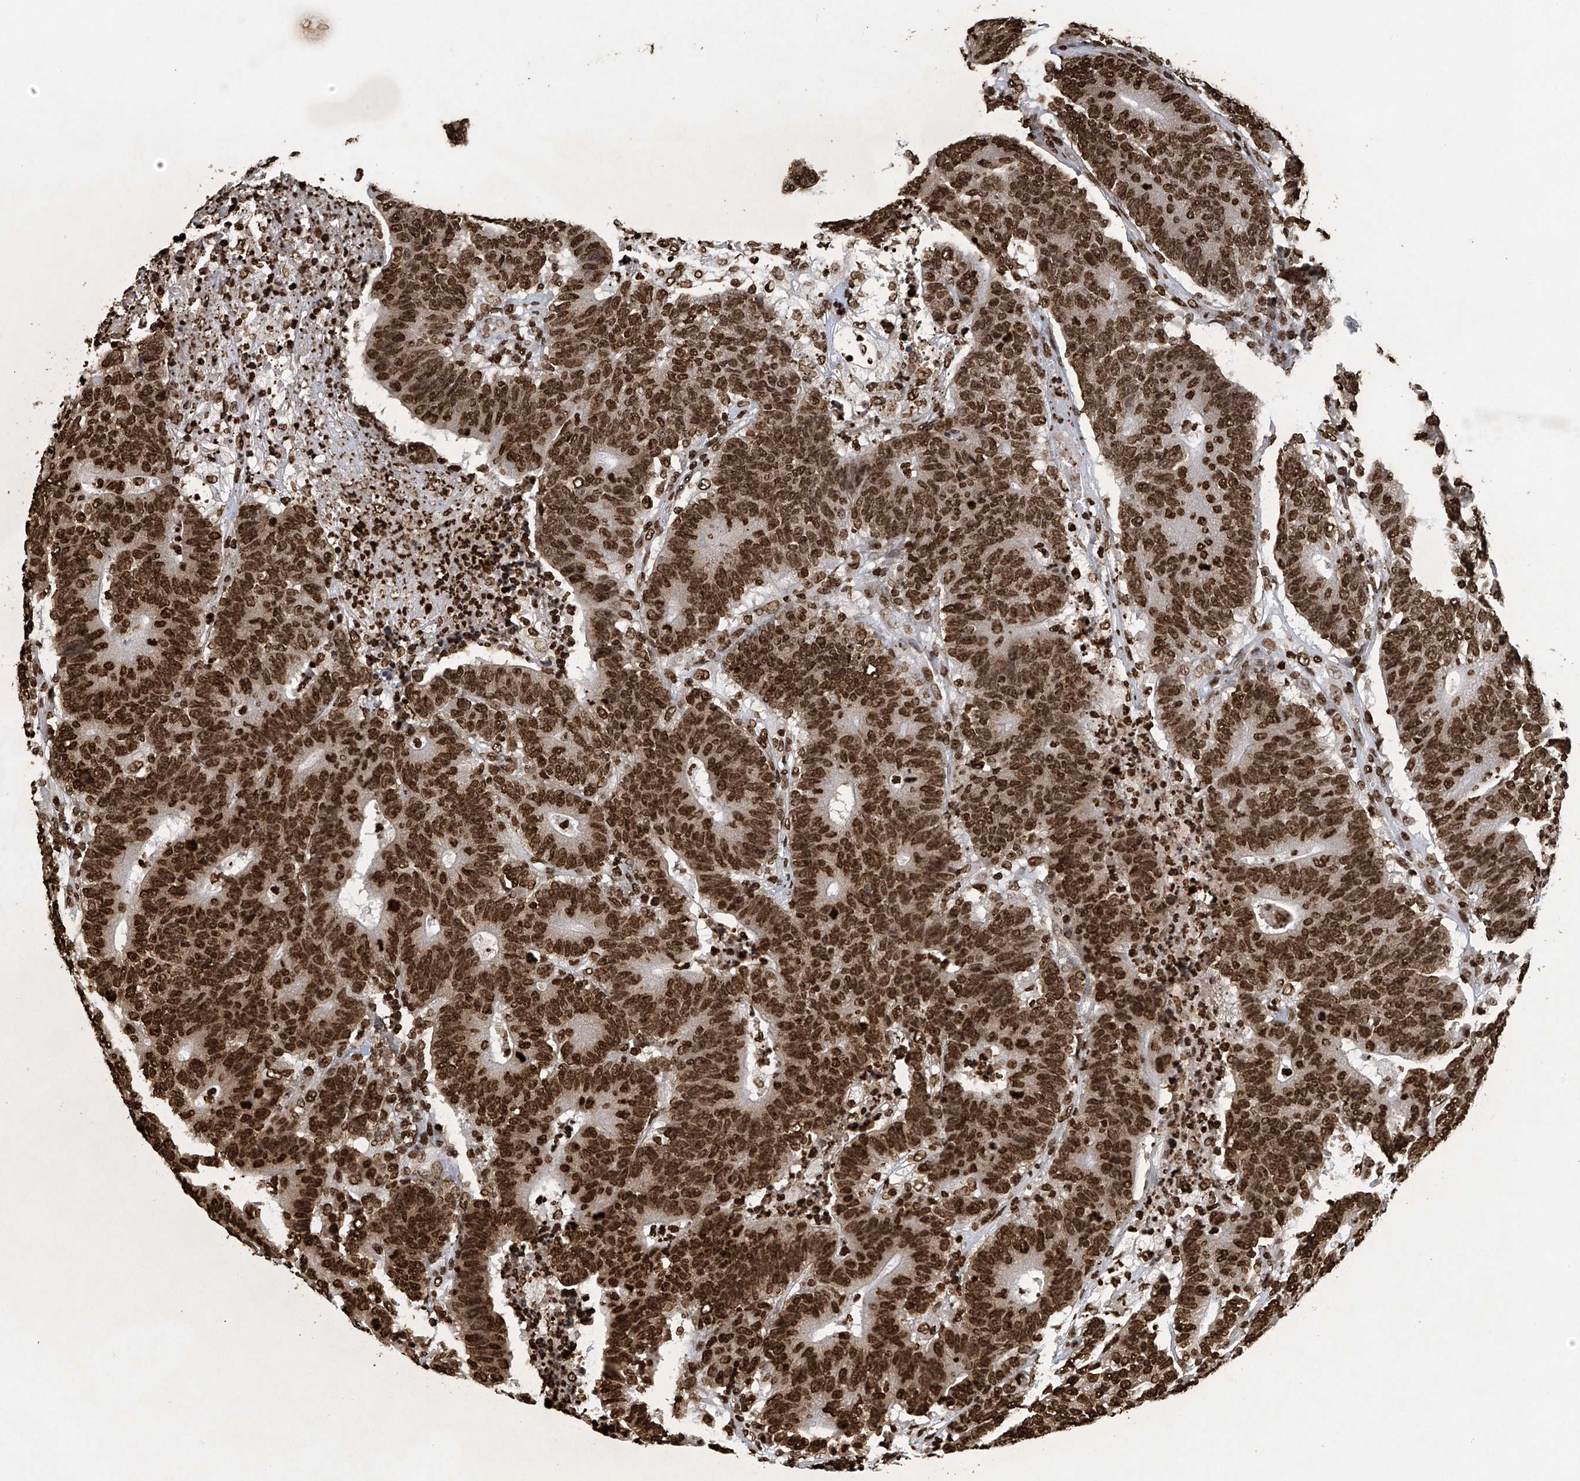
{"staining": {"intensity": "strong", "quantity": ">75%", "location": "nuclear"}, "tissue": "colorectal cancer", "cell_type": "Tumor cells", "image_type": "cancer", "snomed": [{"axis": "morphology", "description": "Normal tissue, NOS"}, {"axis": "morphology", "description": "Adenocarcinoma, NOS"}, {"axis": "topography", "description": "Colon"}], "caption": "A brown stain shows strong nuclear positivity of a protein in human colorectal cancer (adenocarcinoma) tumor cells. (DAB IHC, brown staining for protein, blue staining for nuclei).", "gene": "H3-3A", "patient": {"sex": "female", "age": 75}}